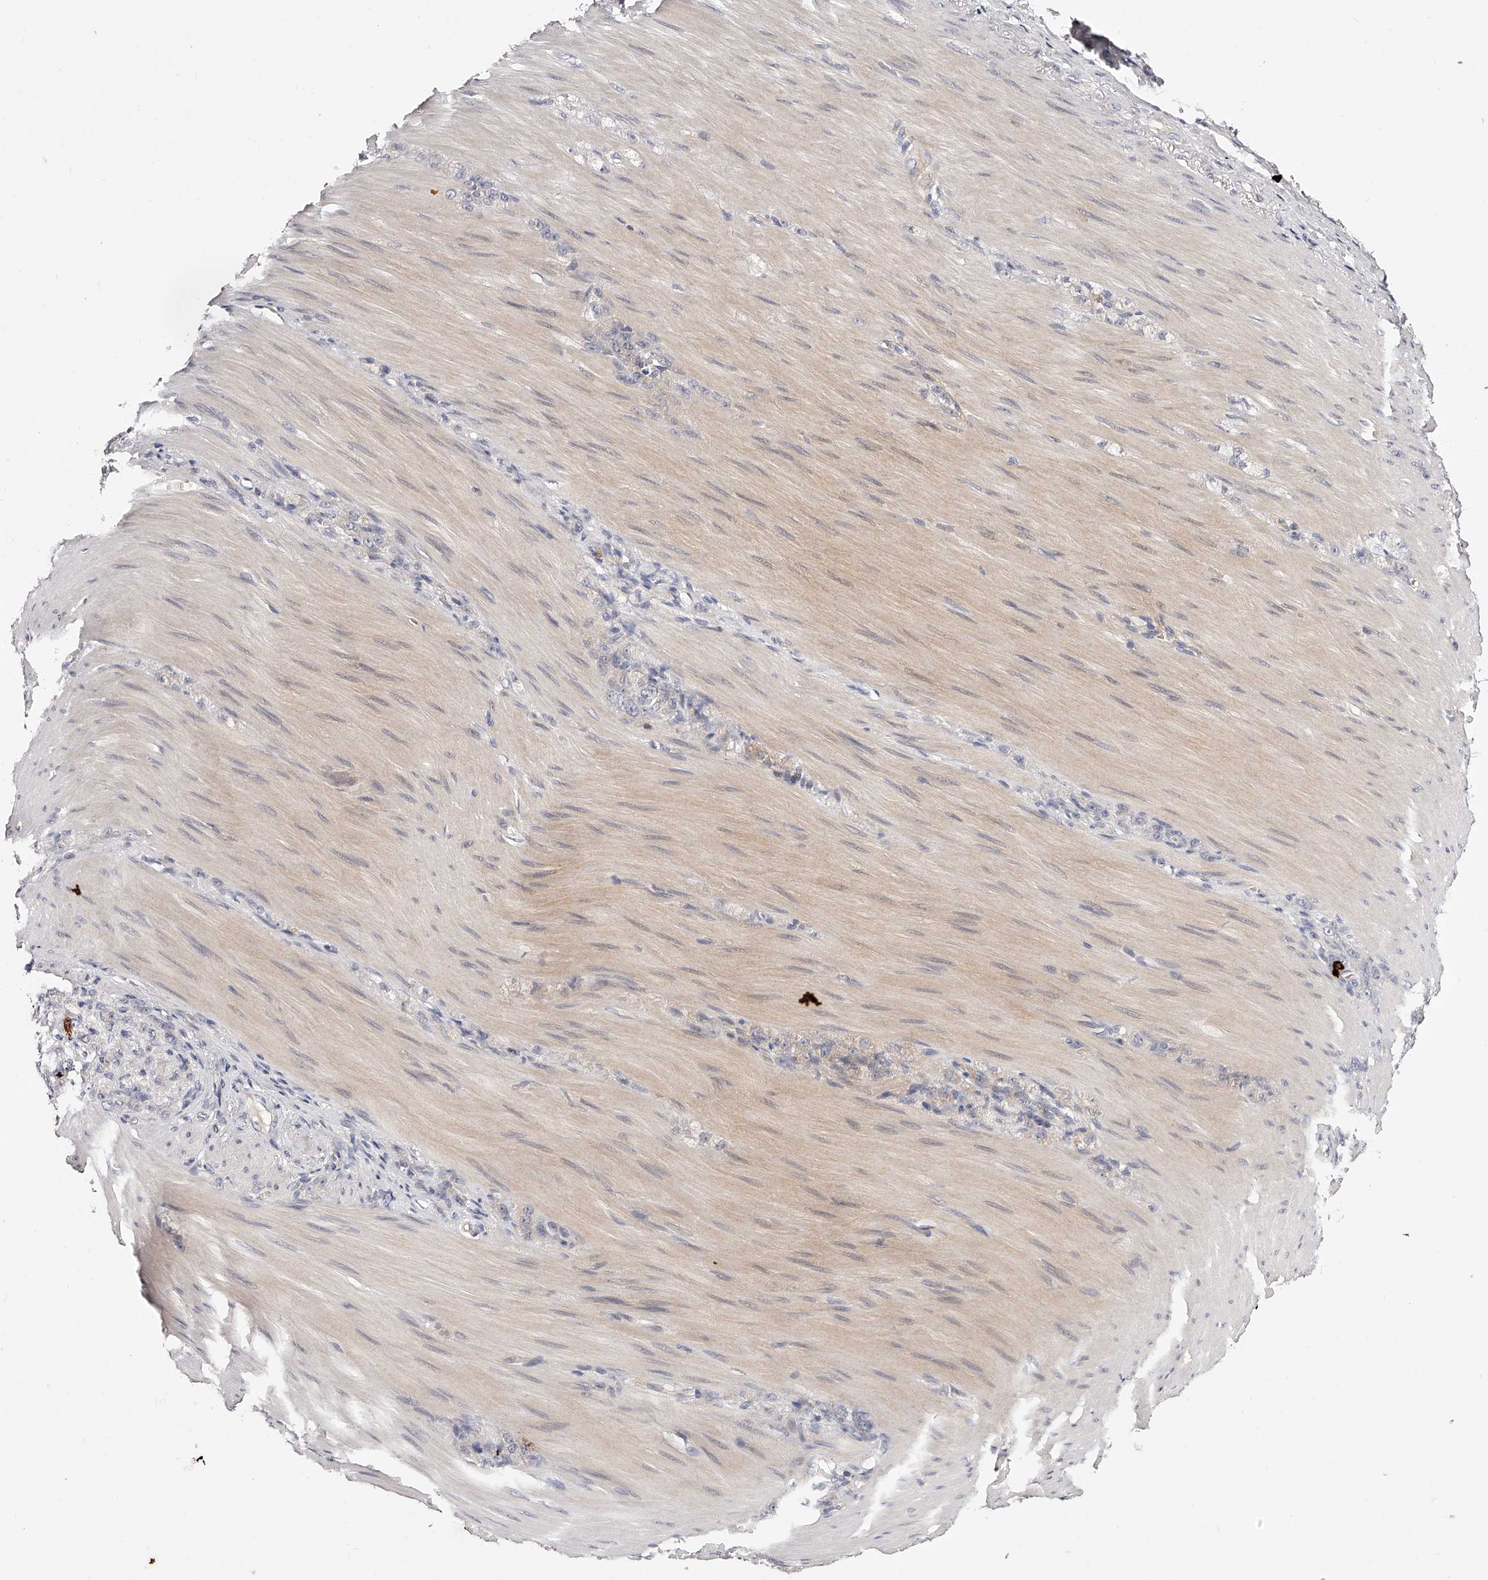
{"staining": {"intensity": "weak", "quantity": "<25%", "location": "cytoplasmic/membranous"}, "tissue": "stomach cancer", "cell_type": "Tumor cells", "image_type": "cancer", "snomed": [{"axis": "morphology", "description": "Normal tissue, NOS"}, {"axis": "morphology", "description": "Adenocarcinoma, NOS"}, {"axis": "topography", "description": "Stomach"}], "caption": "Histopathology image shows no significant protein expression in tumor cells of stomach cancer (adenocarcinoma).", "gene": "PHACTR1", "patient": {"sex": "male", "age": 82}}